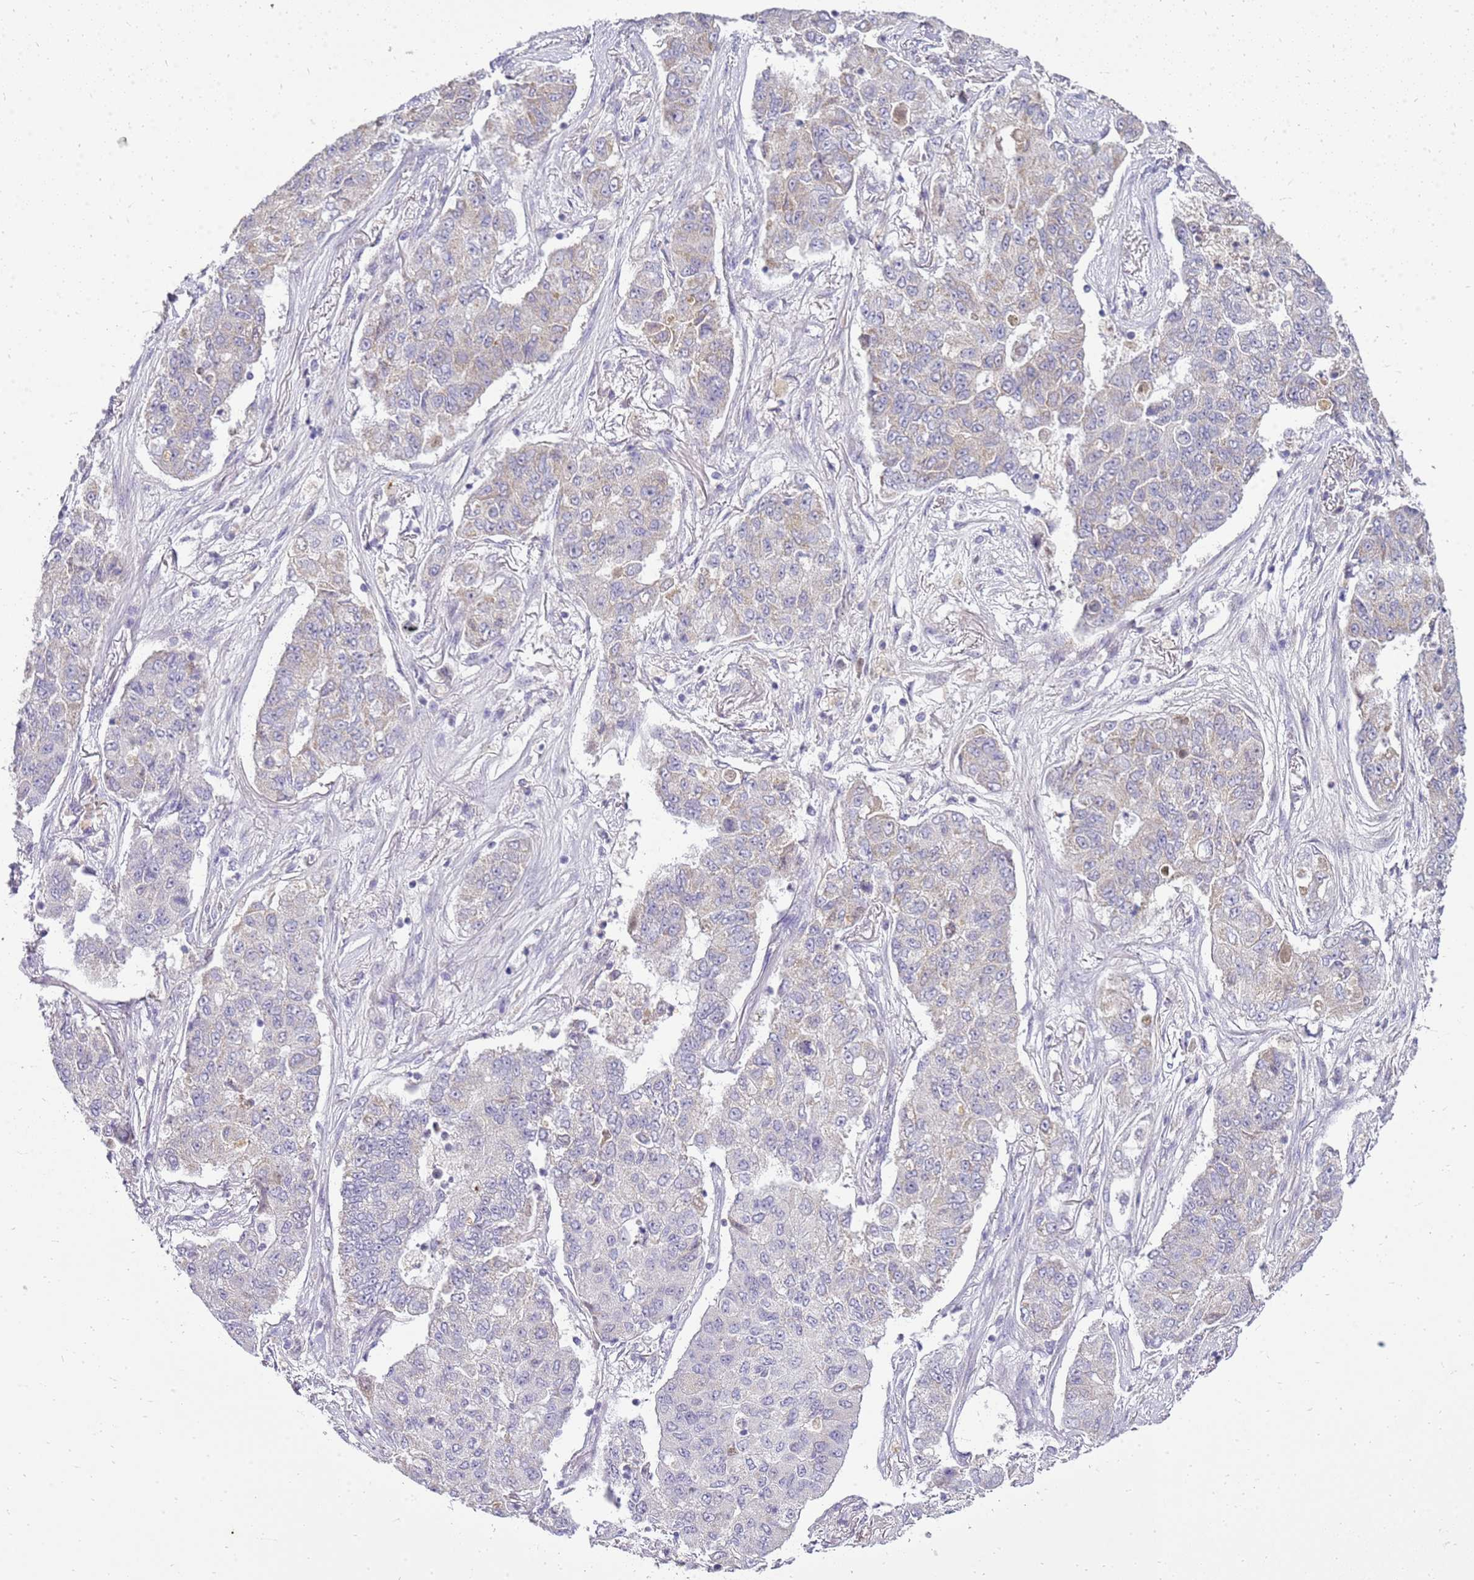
{"staining": {"intensity": "weak", "quantity": "<25%", "location": "cytoplasmic/membranous"}, "tissue": "lung cancer", "cell_type": "Tumor cells", "image_type": "cancer", "snomed": [{"axis": "morphology", "description": "Squamous cell carcinoma, NOS"}, {"axis": "topography", "description": "Lung"}], "caption": "IHC of squamous cell carcinoma (lung) reveals no positivity in tumor cells.", "gene": "FABP2", "patient": {"sex": "male", "age": 74}}